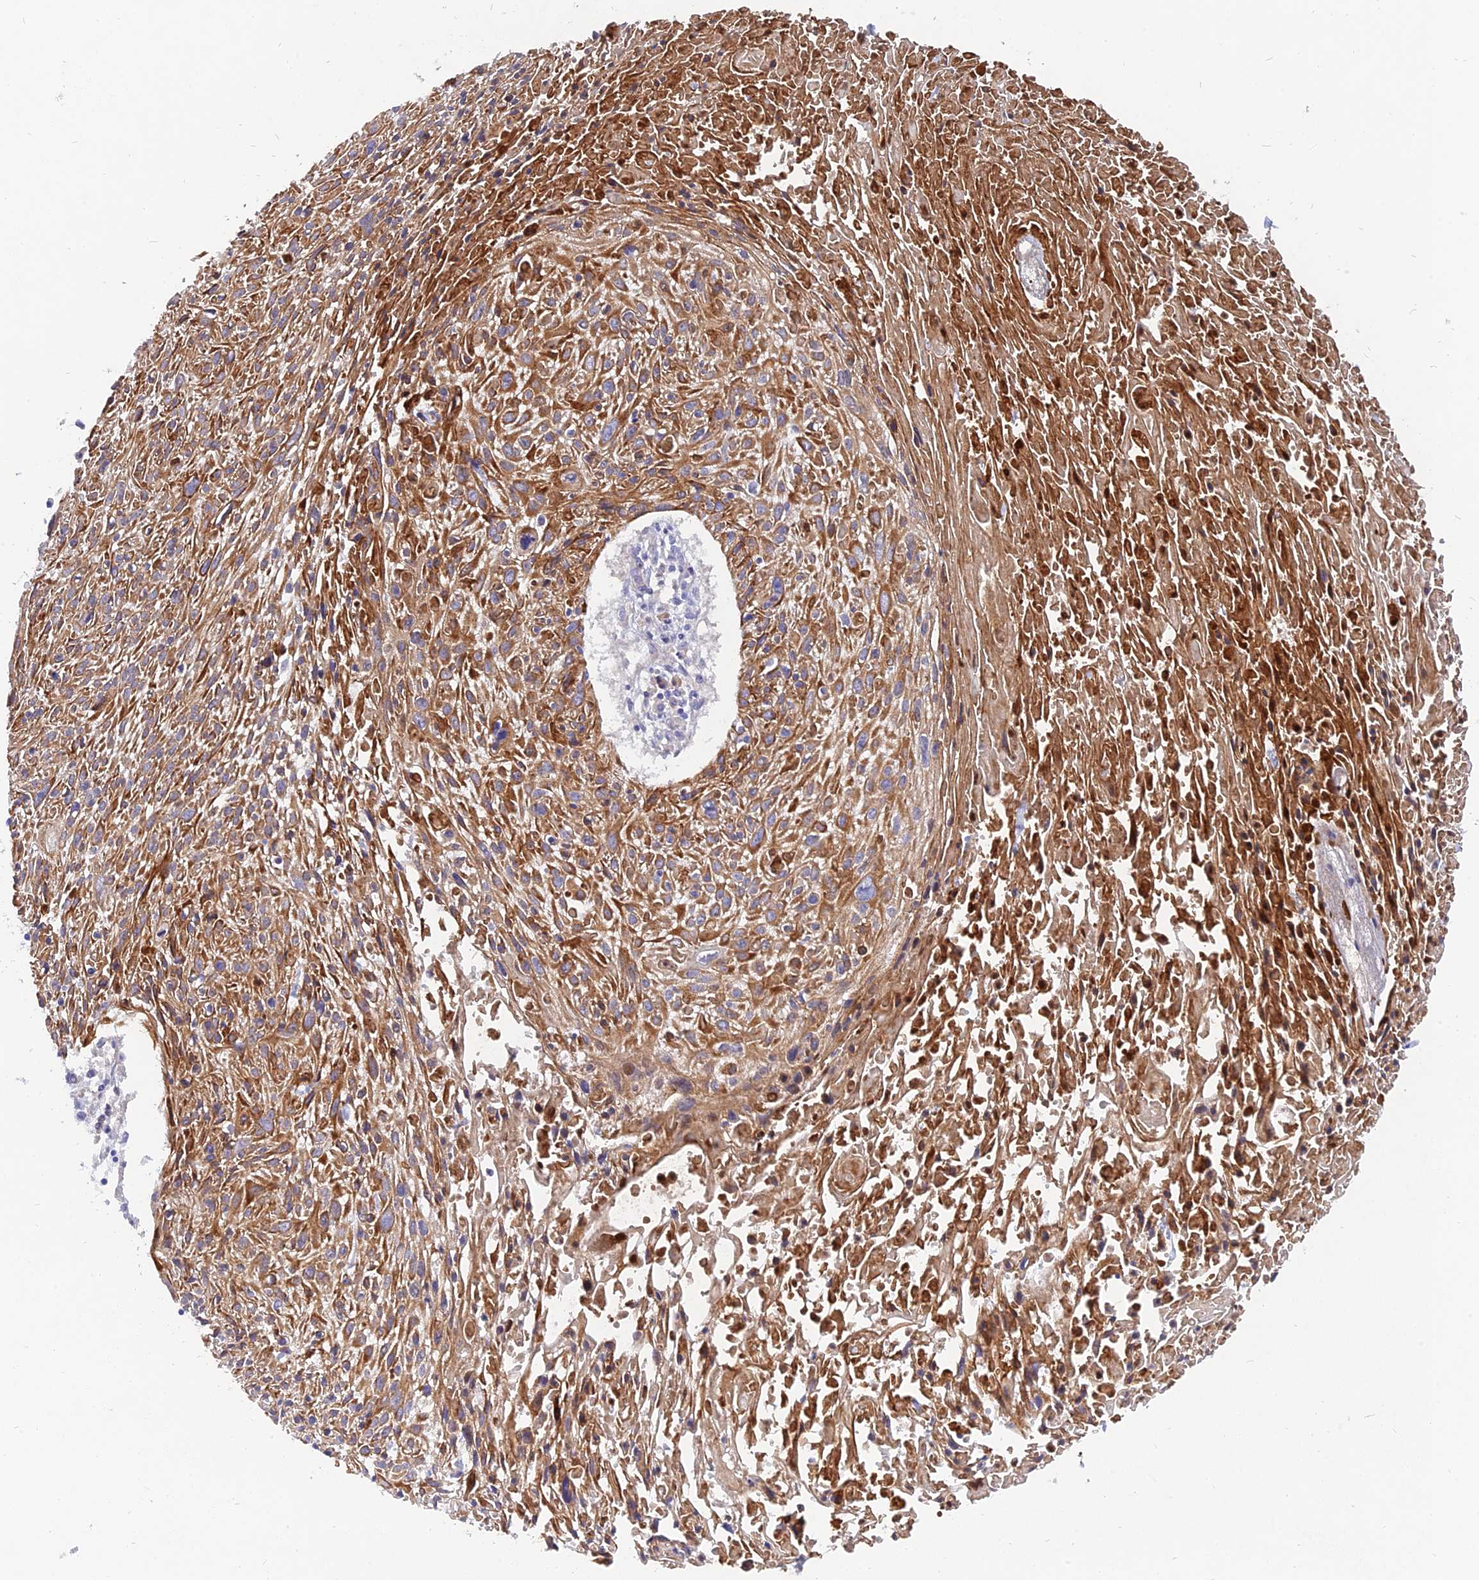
{"staining": {"intensity": "moderate", "quantity": ">75%", "location": "cytoplasmic/membranous"}, "tissue": "cervical cancer", "cell_type": "Tumor cells", "image_type": "cancer", "snomed": [{"axis": "morphology", "description": "Squamous cell carcinoma, NOS"}, {"axis": "topography", "description": "Cervix"}], "caption": "This is a micrograph of immunohistochemistry staining of cervical squamous cell carcinoma, which shows moderate expression in the cytoplasmic/membranous of tumor cells.", "gene": "MROH1", "patient": {"sex": "female", "age": 51}}